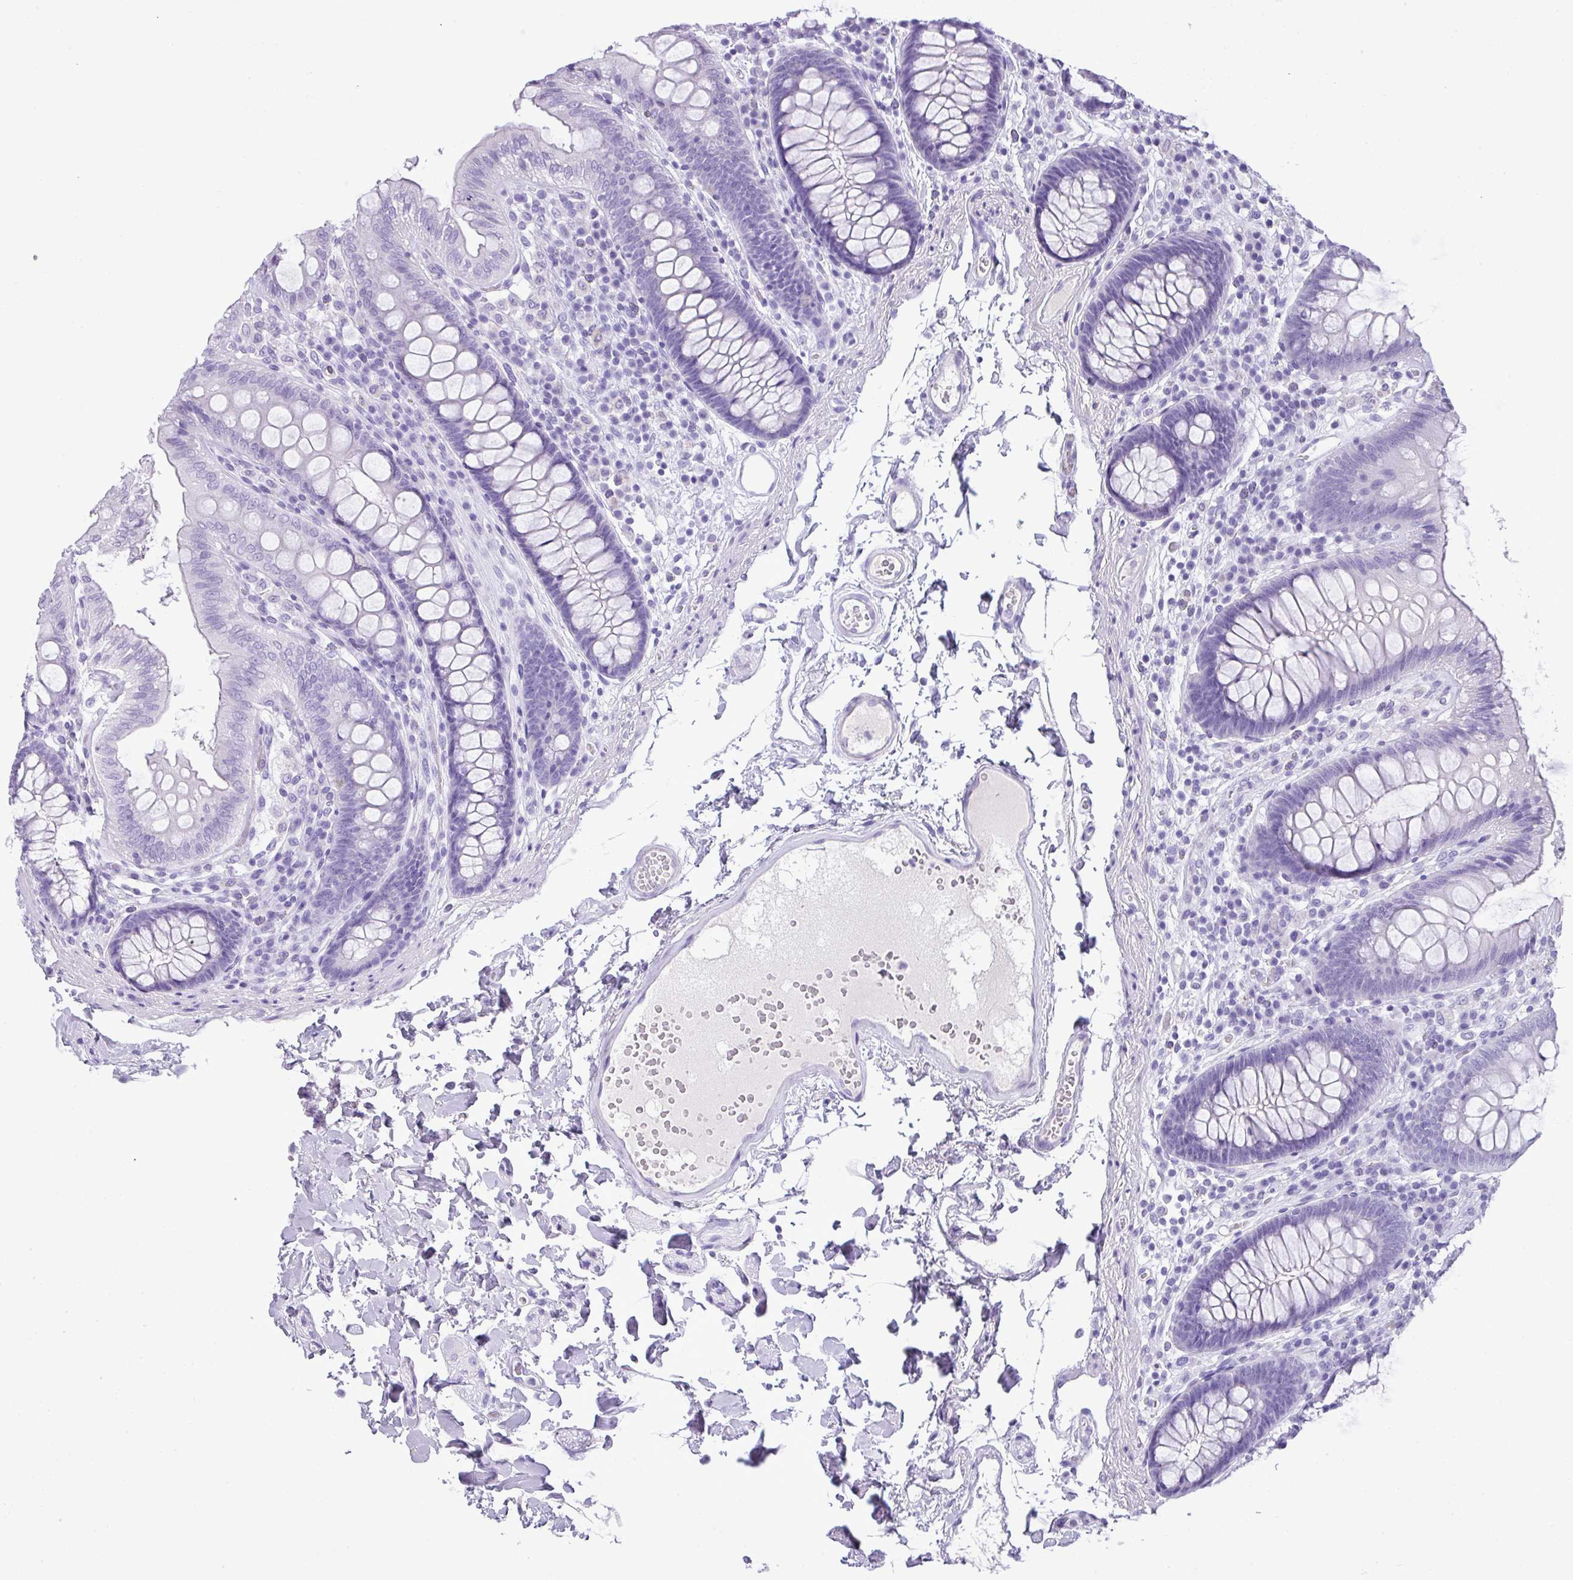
{"staining": {"intensity": "negative", "quantity": "none", "location": "none"}, "tissue": "colon", "cell_type": "Endothelial cells", "image_type": "normal", "snomed": [{"axis": "morphology", "description": "Normal tissue, NOS"}, {"axis": "topography", "description": "Colon"}], "caption": "The image exhibits no significant staining in endothelial cells of colon. (DAB IHC visualized using brightfield microscopy, high magnification).", "gene": "TNP1", "patient": {"sex": "male", "age": 84}}